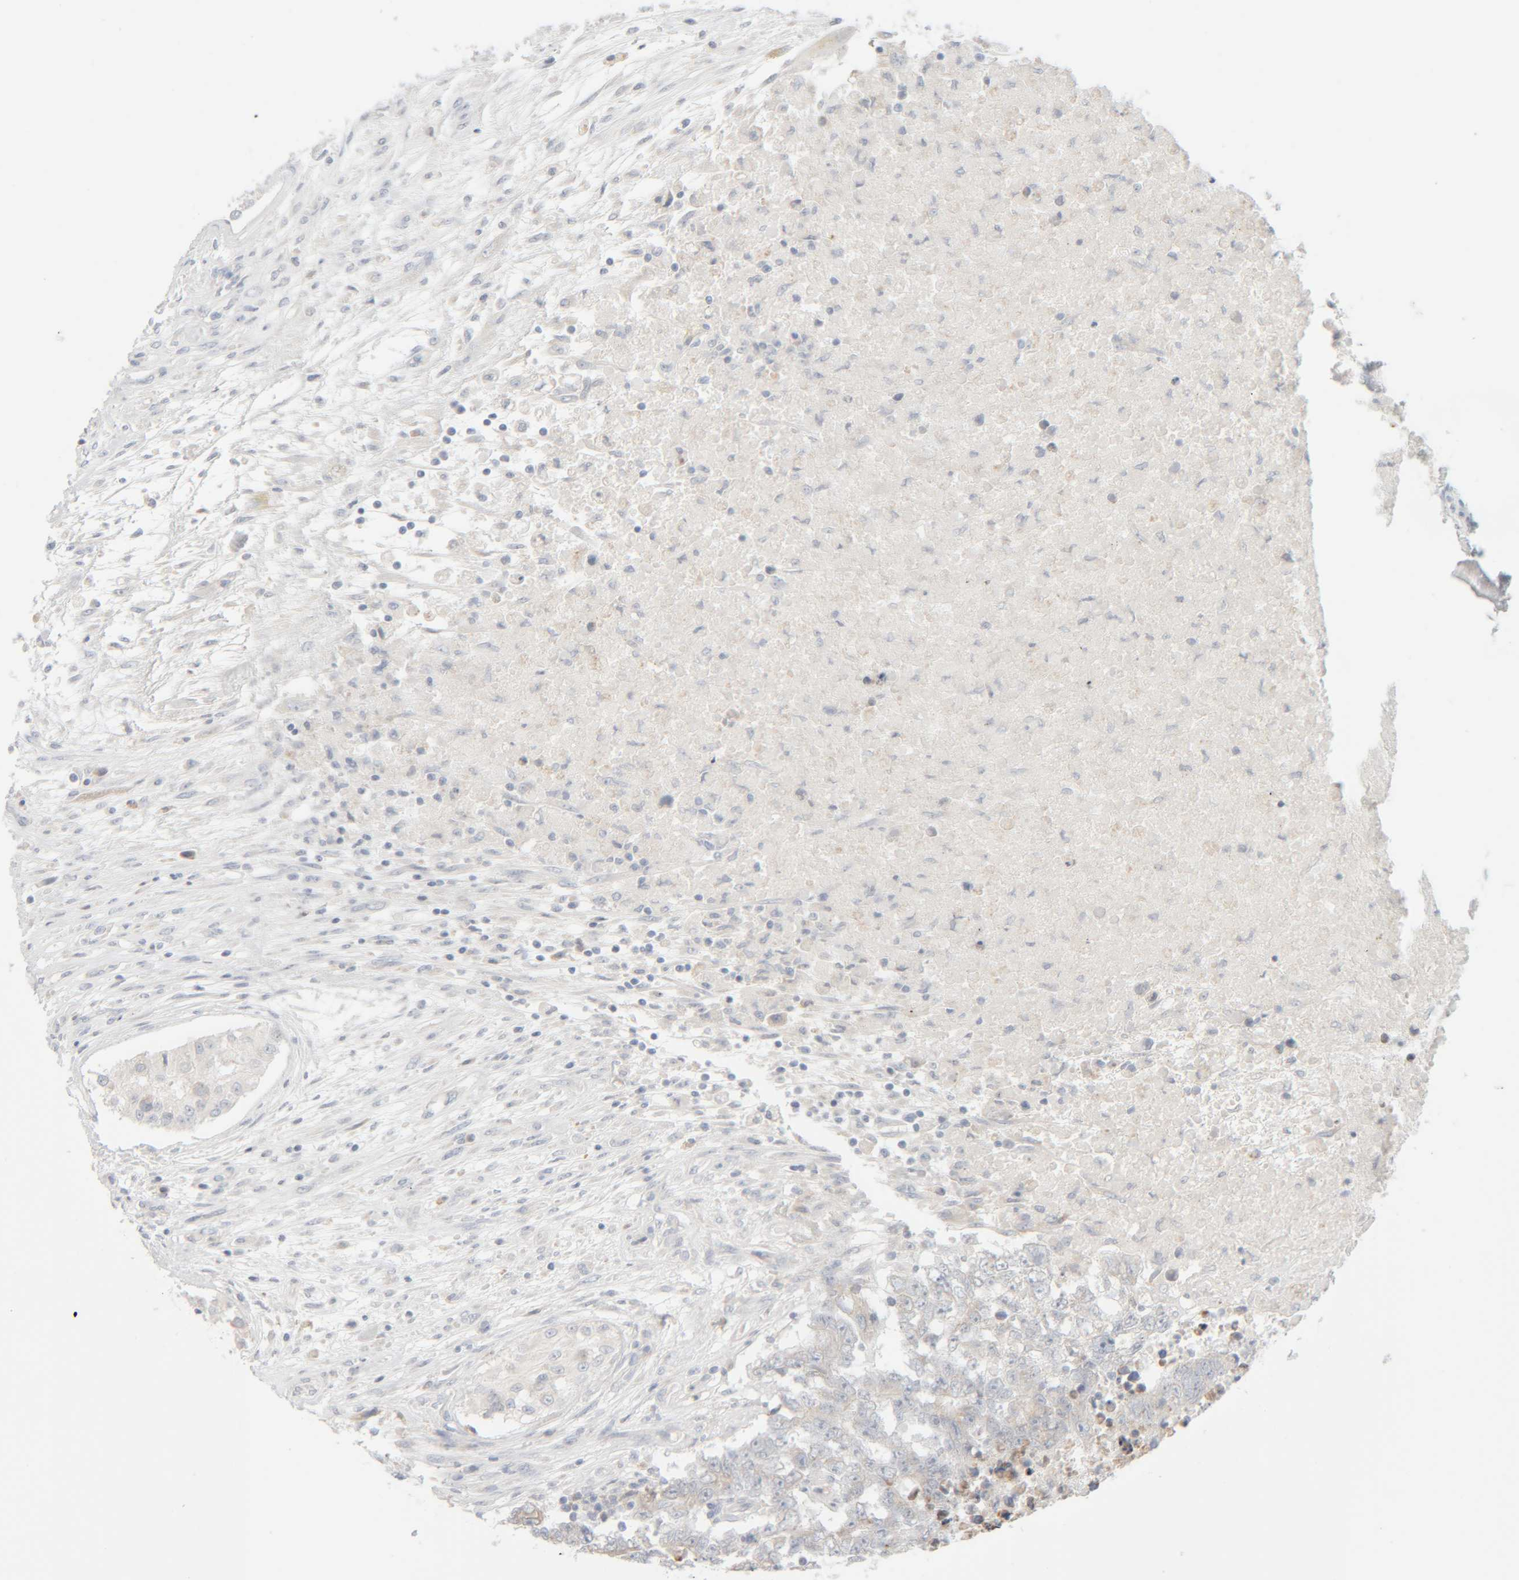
{"staining": {"intensity": "negative", "quantity": "none", "location": "none"}, "tissue": "testis cancer", "cell_type": "Tumor cells", "image_type": "cancer", "snomed": [{"axis": "morphology", "description": "Carcinoma, Embryonal, NOS"}, {"axis": "topography", "description": "Testis"}], "caption": "Testis cancer was stained to show a protein in brown. There is no significant positivity in tumor cells.", "gene": "RIDA", "patient": {"sex": "male", "age": 25}}